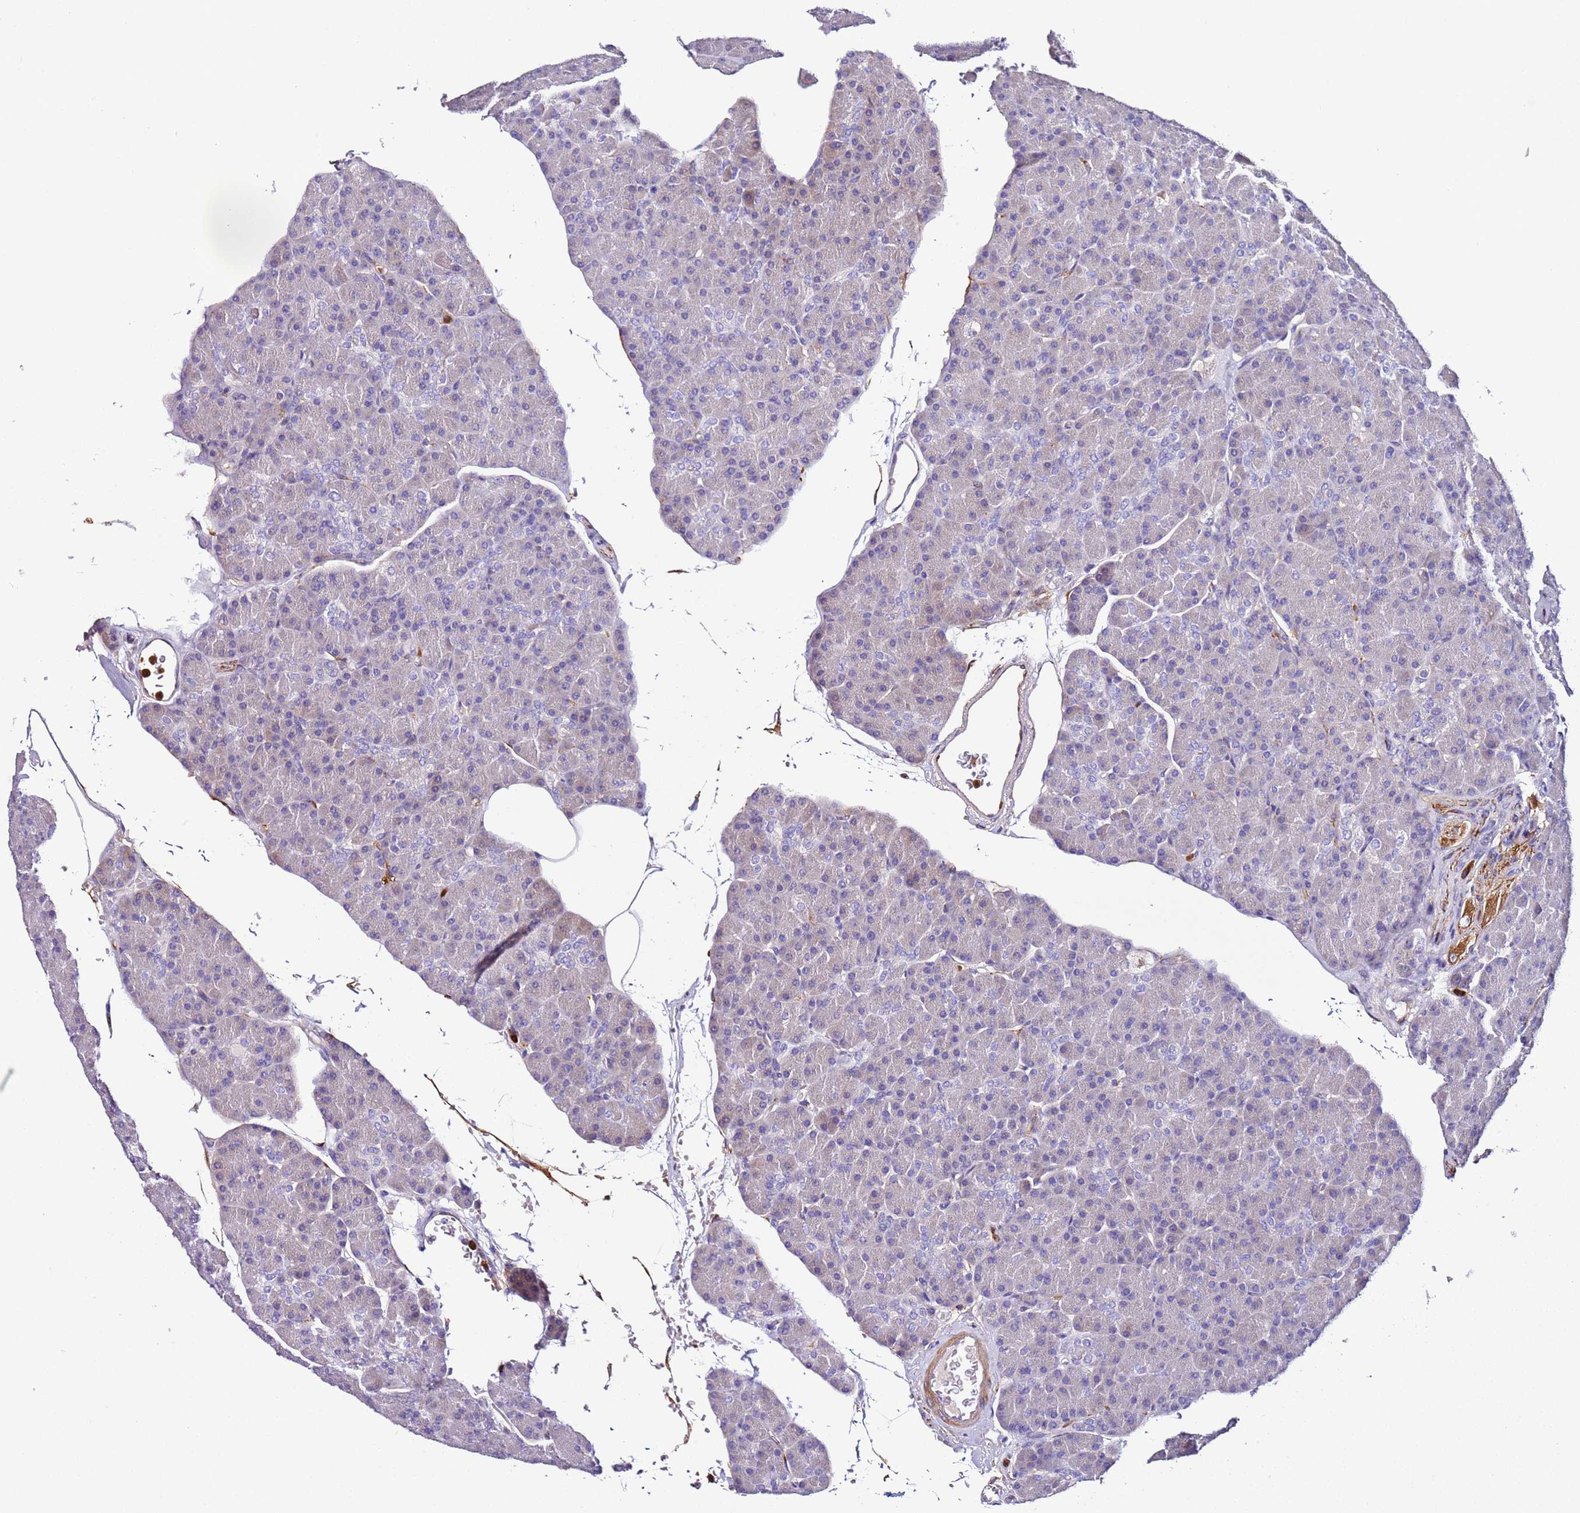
{"staining": {"intensity": "negative", "quantity": "none", "location": "none"}, "tissue": "pancreas", "cell_type": "Exocrine glandular cells", "image_type": "normal", "snomed": [{"axis": "morphology", "description": "Normal tissue, NOS"}, {"axis": "topography", "description": "Pancreas"}], "caption": "DAB (3,3'-diaminobenzidine) immunohistochemical staining of unremarkable human pancreas demonstrates no significant staining in exocrine glandular cells. The staining was performed using DAB (3,3'-diaminobenzidine) to visualize the protein expression in brown, while the nuclei were stained in blue with hematoxylin (Magnification: 20x).", "gene": "FAM174C", "patient": {"sex": "female", "age": 43}}